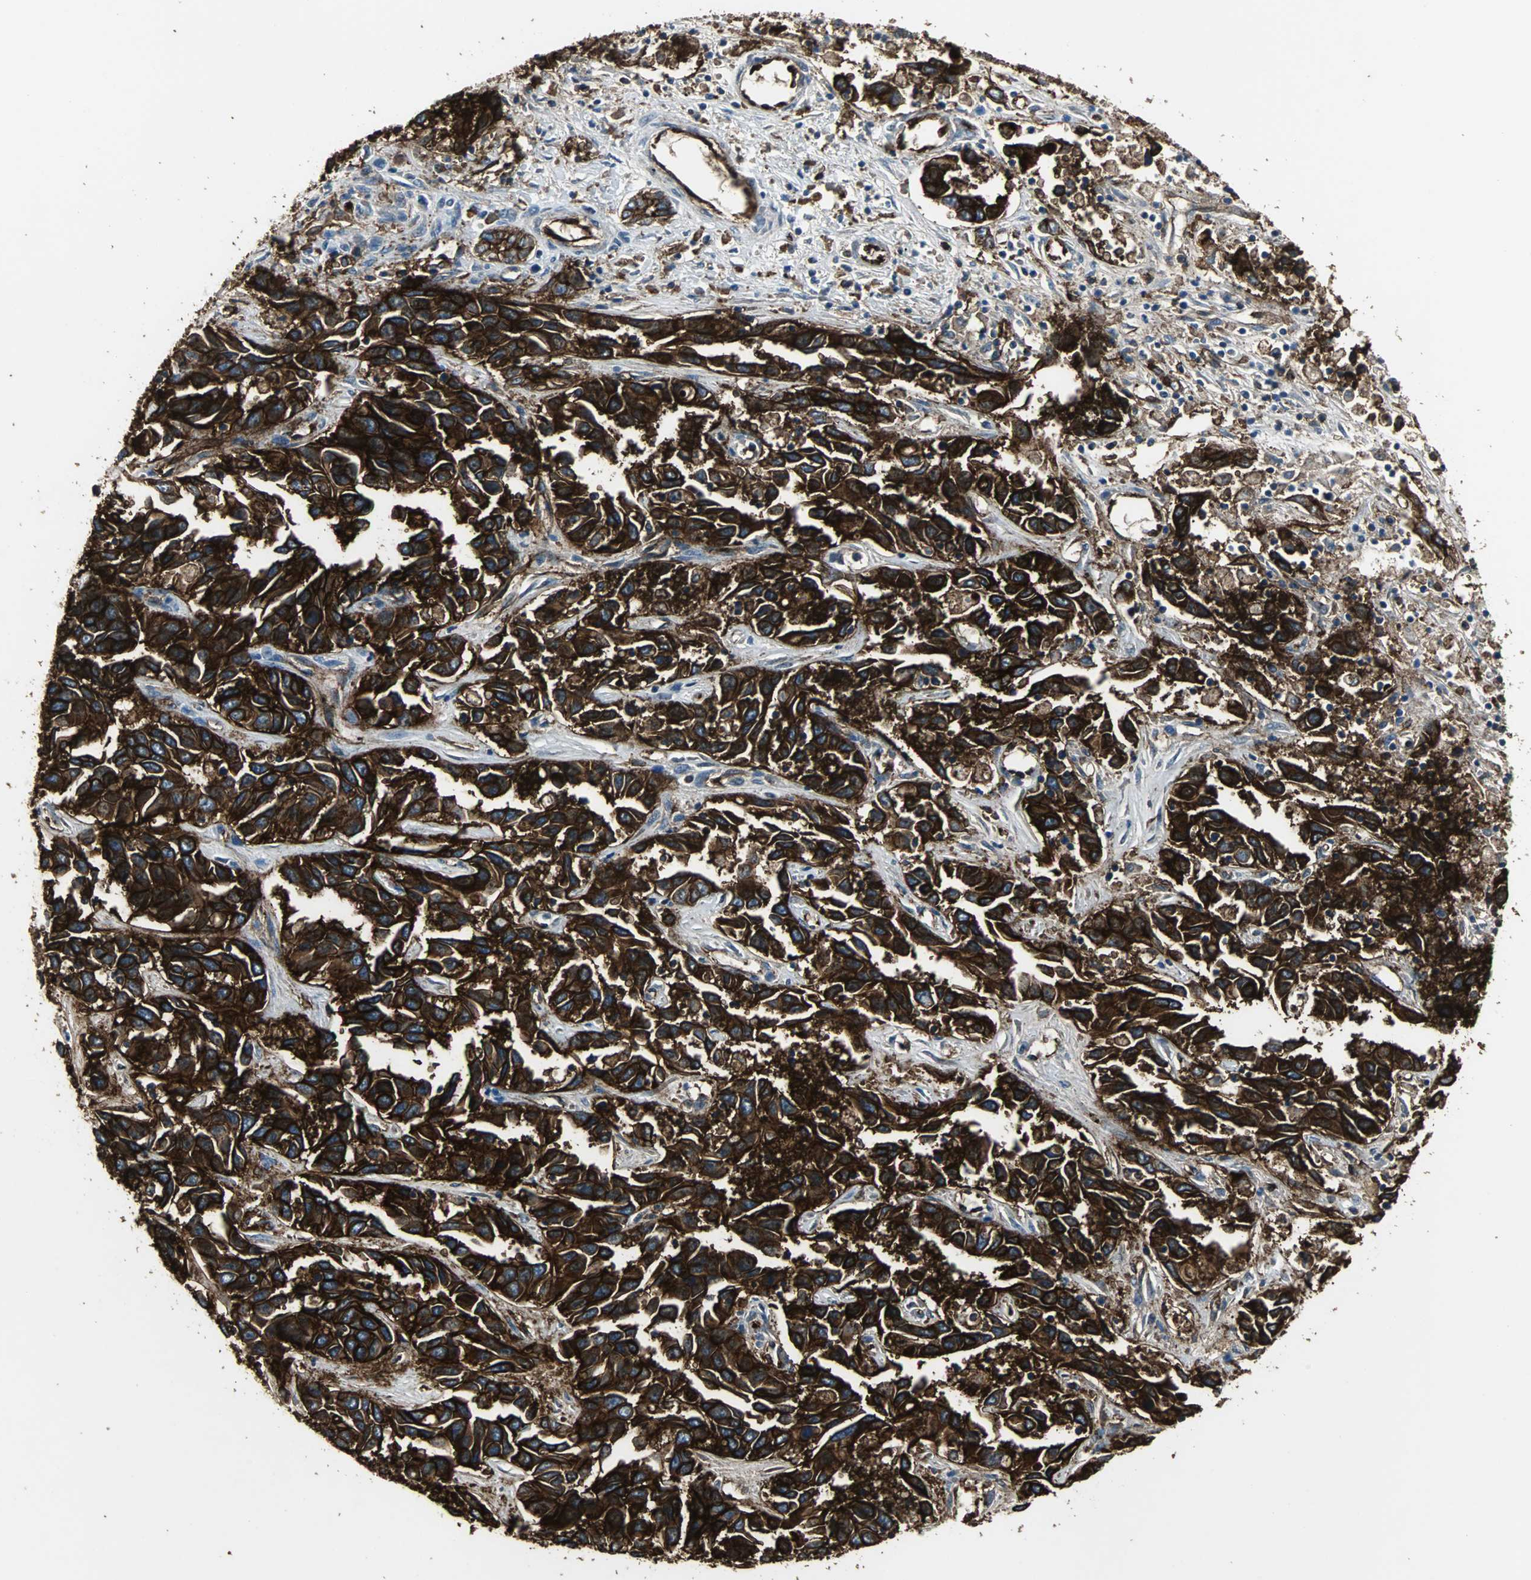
{"staining": {"intensity": "strong", "quantity": ">75%", "location": "cytoplasmic/membranous"}, "tissue": "liver cancer", "cell_type": "Tumor cells", "image_type": "cancer", "snomed": [{"axis": "morphology", "description": "Cholangiocarcinoma"}, {"axis": "topography", "description": "Liver"}], "caption": "The immunohistochemical stain highlights strong cytoplasmic/membranous staining in tumor cells of cholangiocarcinoma (liver) tissue.", "gene": "F11R", "patient": {"sex": "female", "age": 52}}